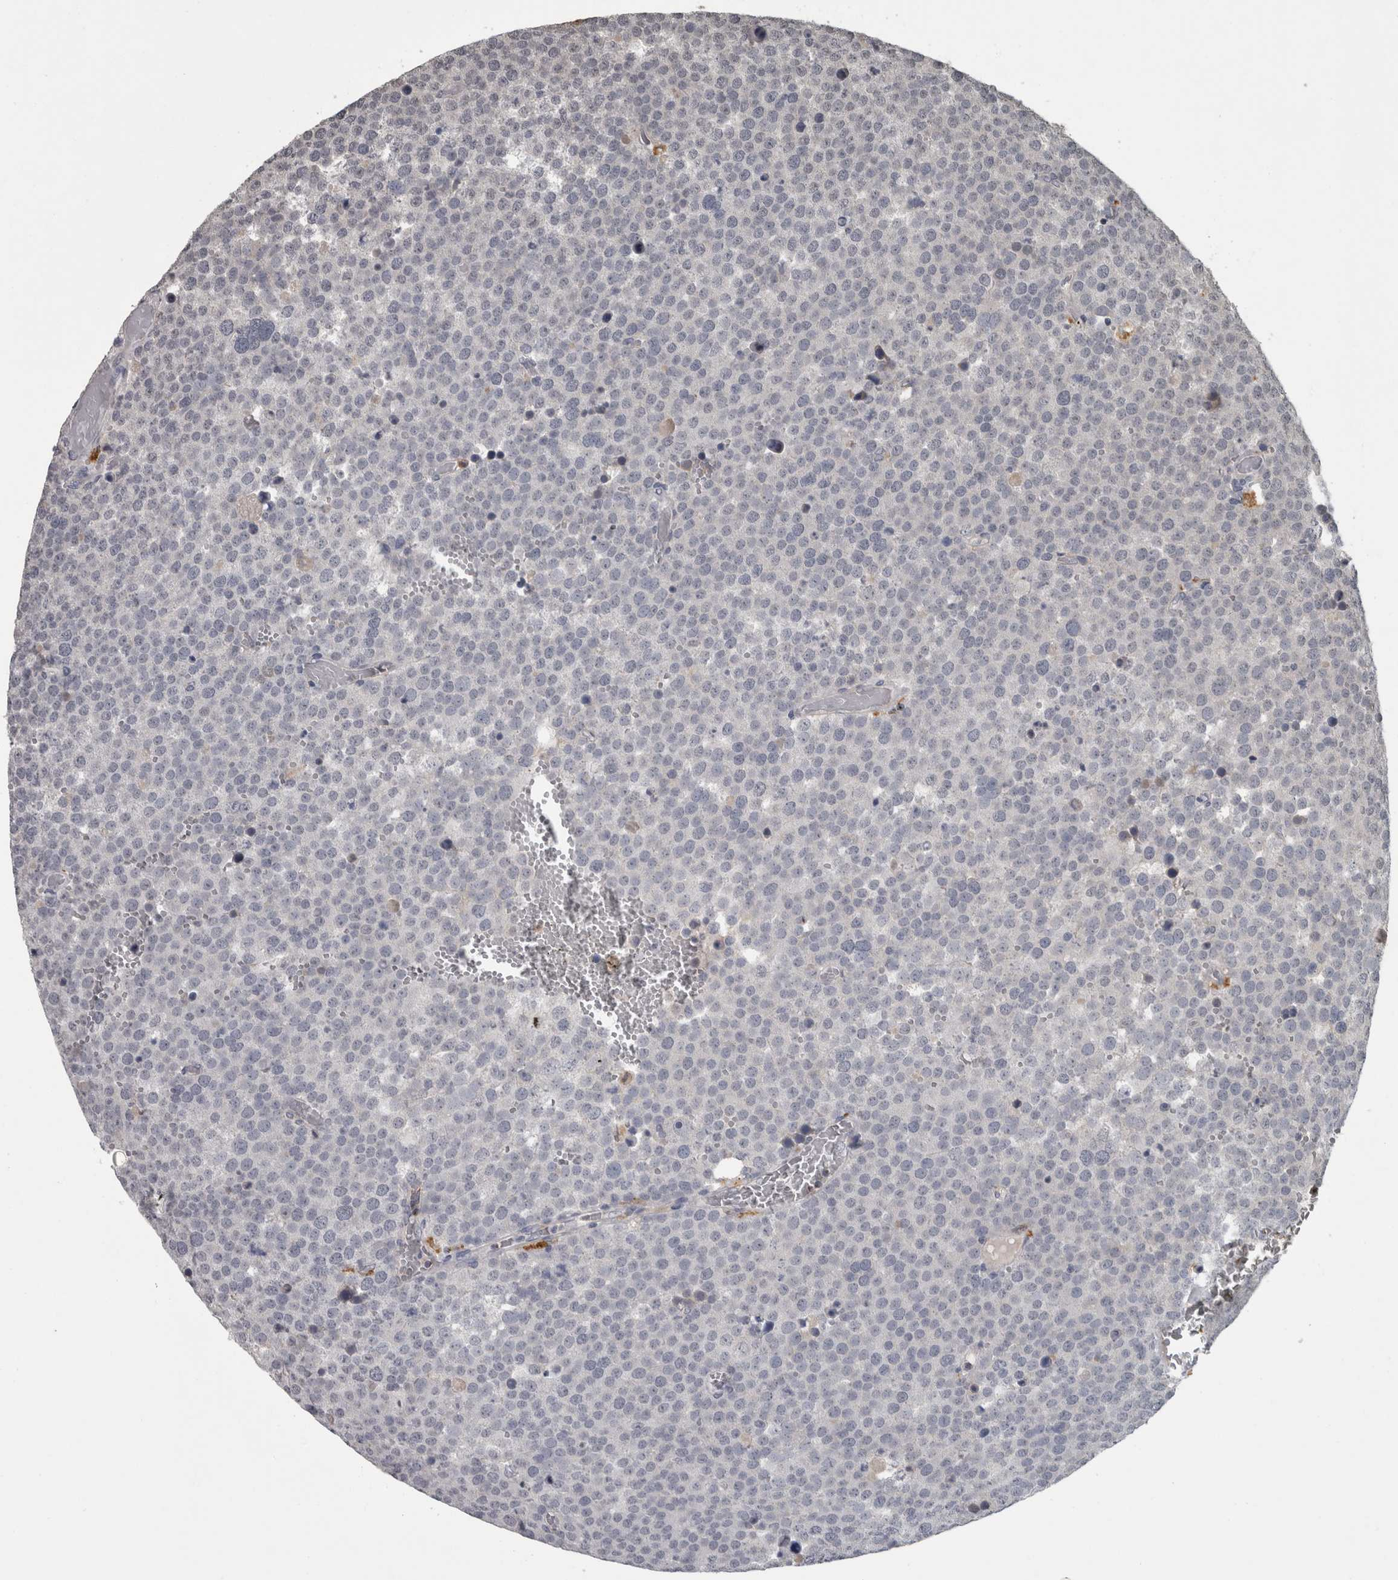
{"staining": {"intensity": "negative", "quantity": "none", "location": "none"}, "tissue": "testis cancer", "cell_type": "Tumor cells", "image_type": "cancer", "snomed": [{"axis": "morphology", "description": "Seminoma, NOS"}, {"axis": "topography", "description": "Testis"}], "caption": "Immunohistochemical staining of human seminoma (testis) reveals no significant staining in tumor cells.", "gene": "NAAA", "patient": {"sex": "male", "age": 71}}